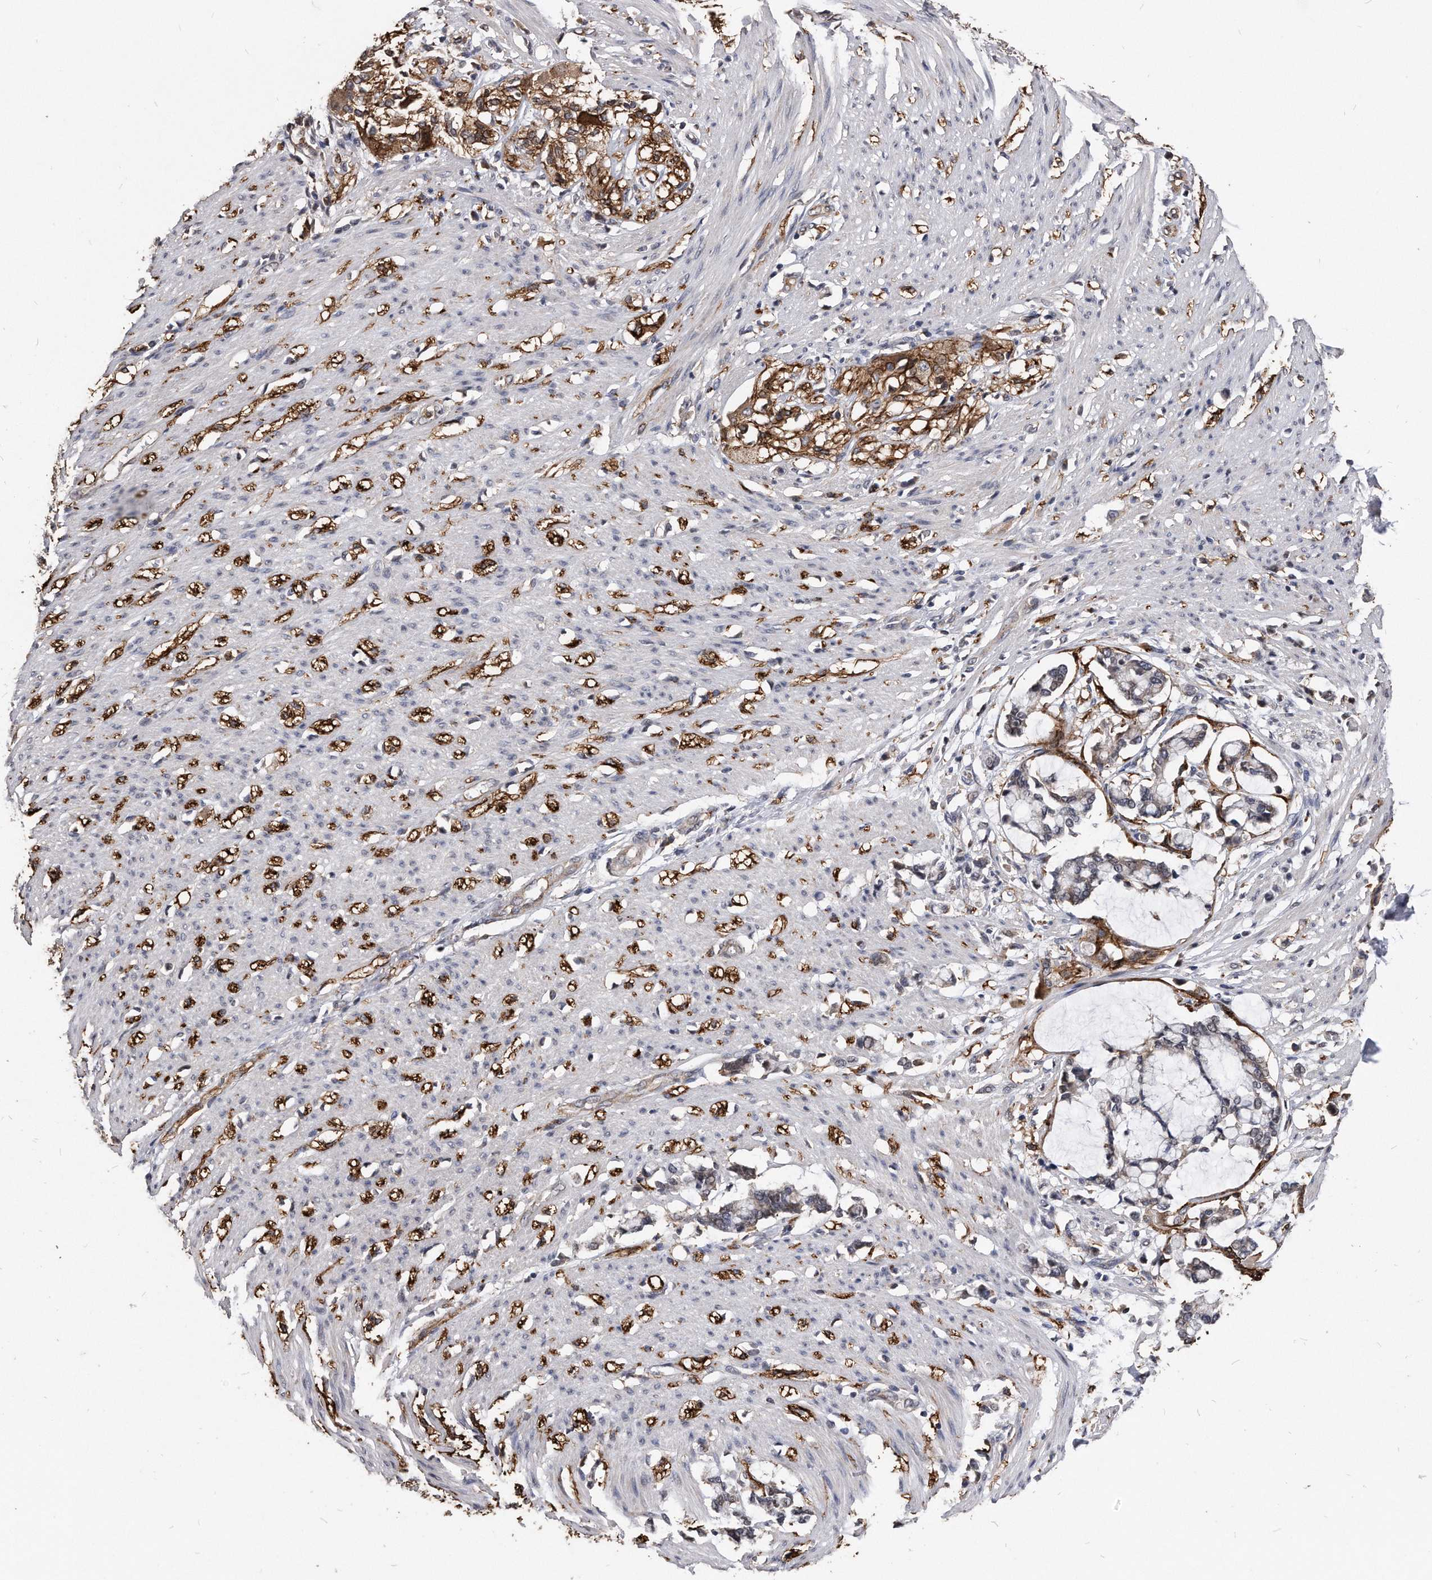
{"staining": {"intensity": "weak", "quantity": "25%-75%", "location": "cytoplasmic/membranous"}, "tissue": "smooth muscle", "cell_type": "Smooth muscle cells", "image_type": "normal", "snomed": [{"axis": "morphology", "description": "Normal tissue, NOS"}, {"axis": "morphology", "description": "Adenocarcinoma, NOS"}, {"axis": "topography", "description": "Colon"}, {"axis": "topography", "description": "Peripheral nerve tissue"}], "caption": "DAB immunohistochemical staining of benign smooth muscle exhibits weak cytoplasmic/membranous protein expression in approximately 25%-75% of smooth muscle cells.", "gene": "IL20RA", "patient": {"sex": "male", "age": 14}}